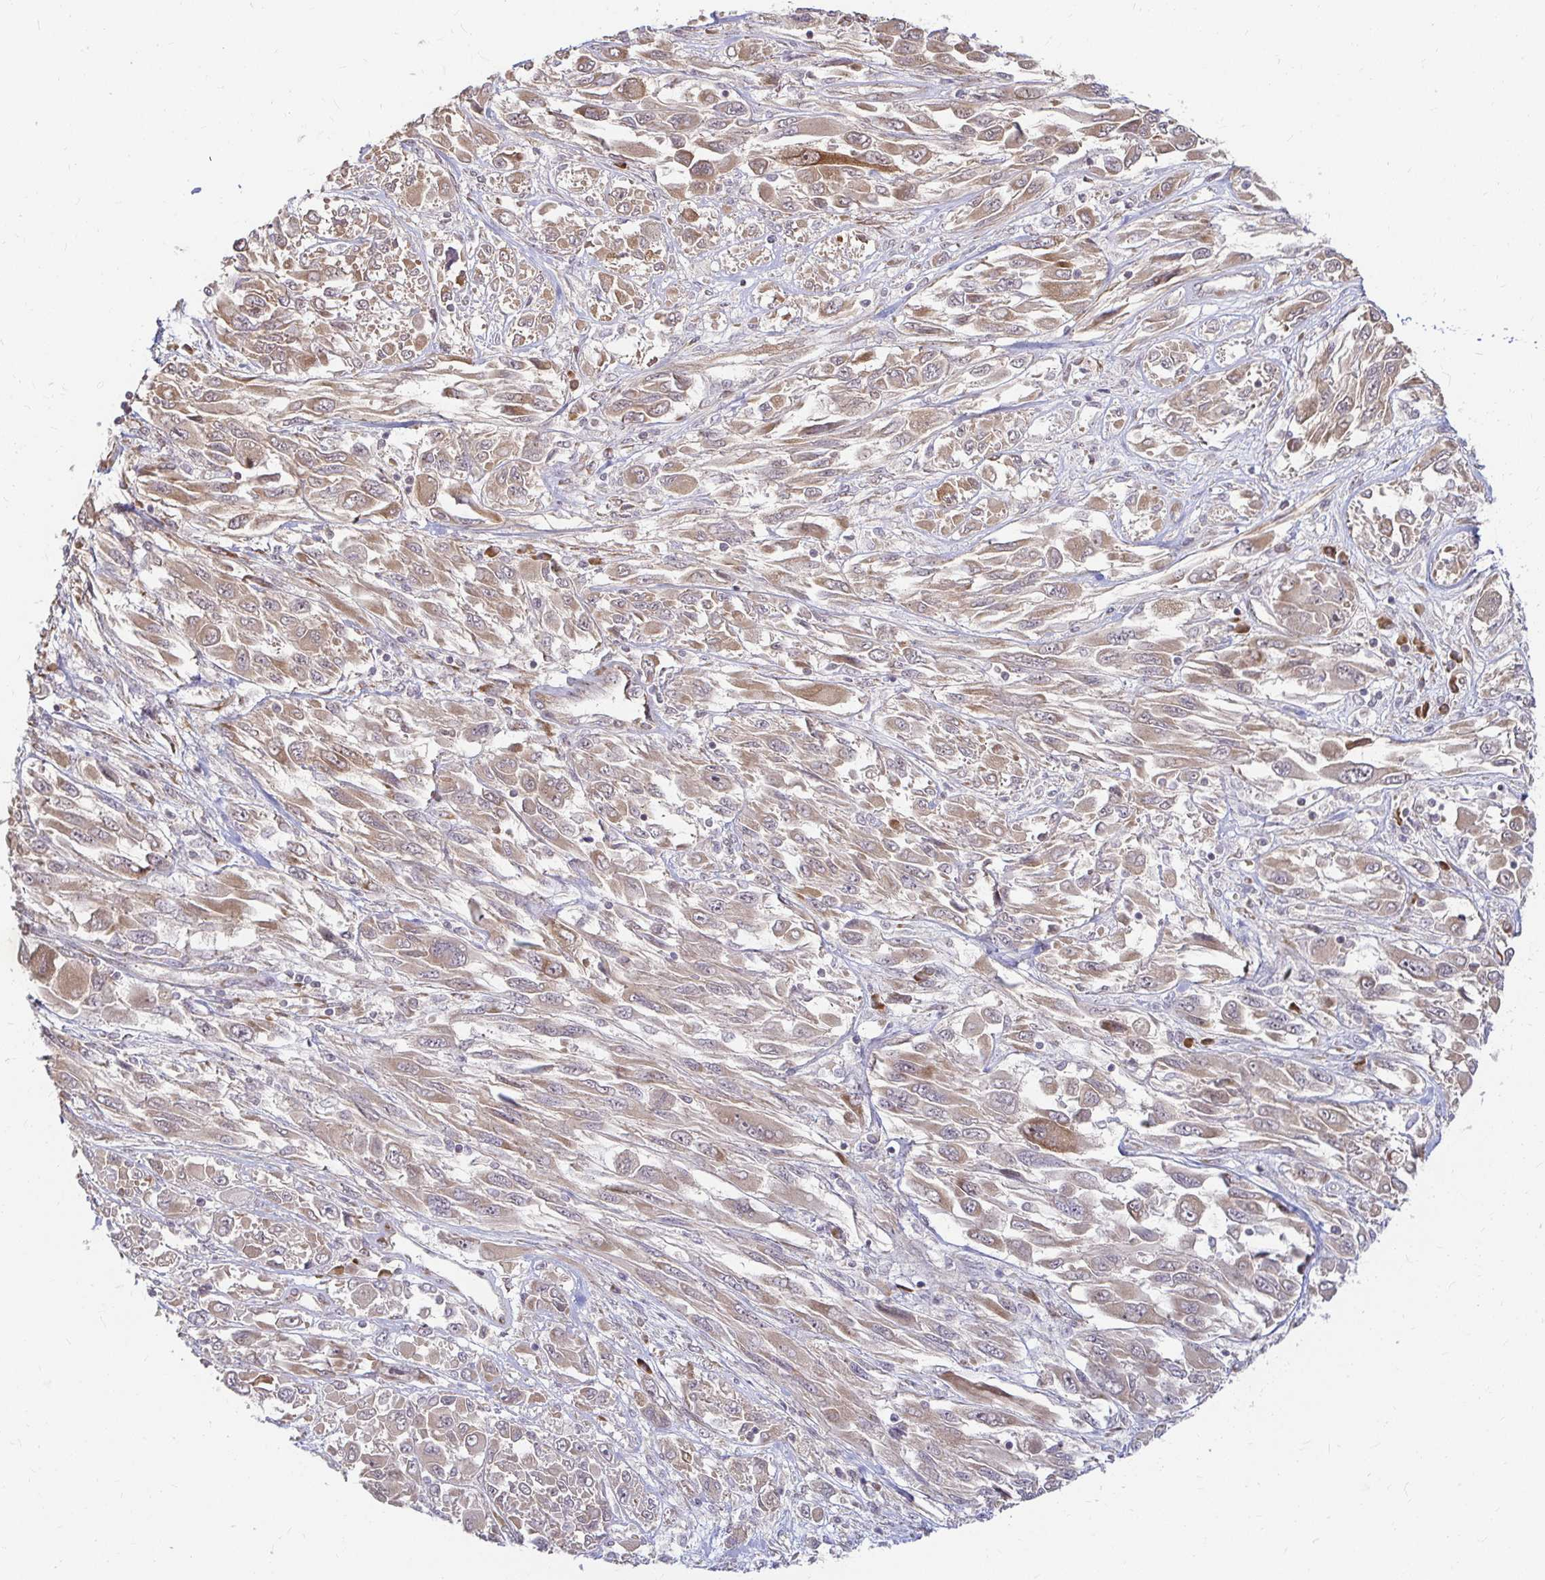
{"staining": {"intensity": "weak", "quantity": ">75%", "location": "cytoplasmic/membranous"}, "tissue": "melanoma", "cell_type": "Tumor cells", "image_type": "cancer", "snomed": [{"axis": "morphology", "description": "Malignant melanoma, NOS"}, {"axis": "topography", "description": "Skin"}], "caption": "An image of human melanoma stained for a protein displays weak cytoplasmic/membranous brown staining in tumor cells.", "gene": "CAST", "patient": {"sex": "female", "age": 91}}